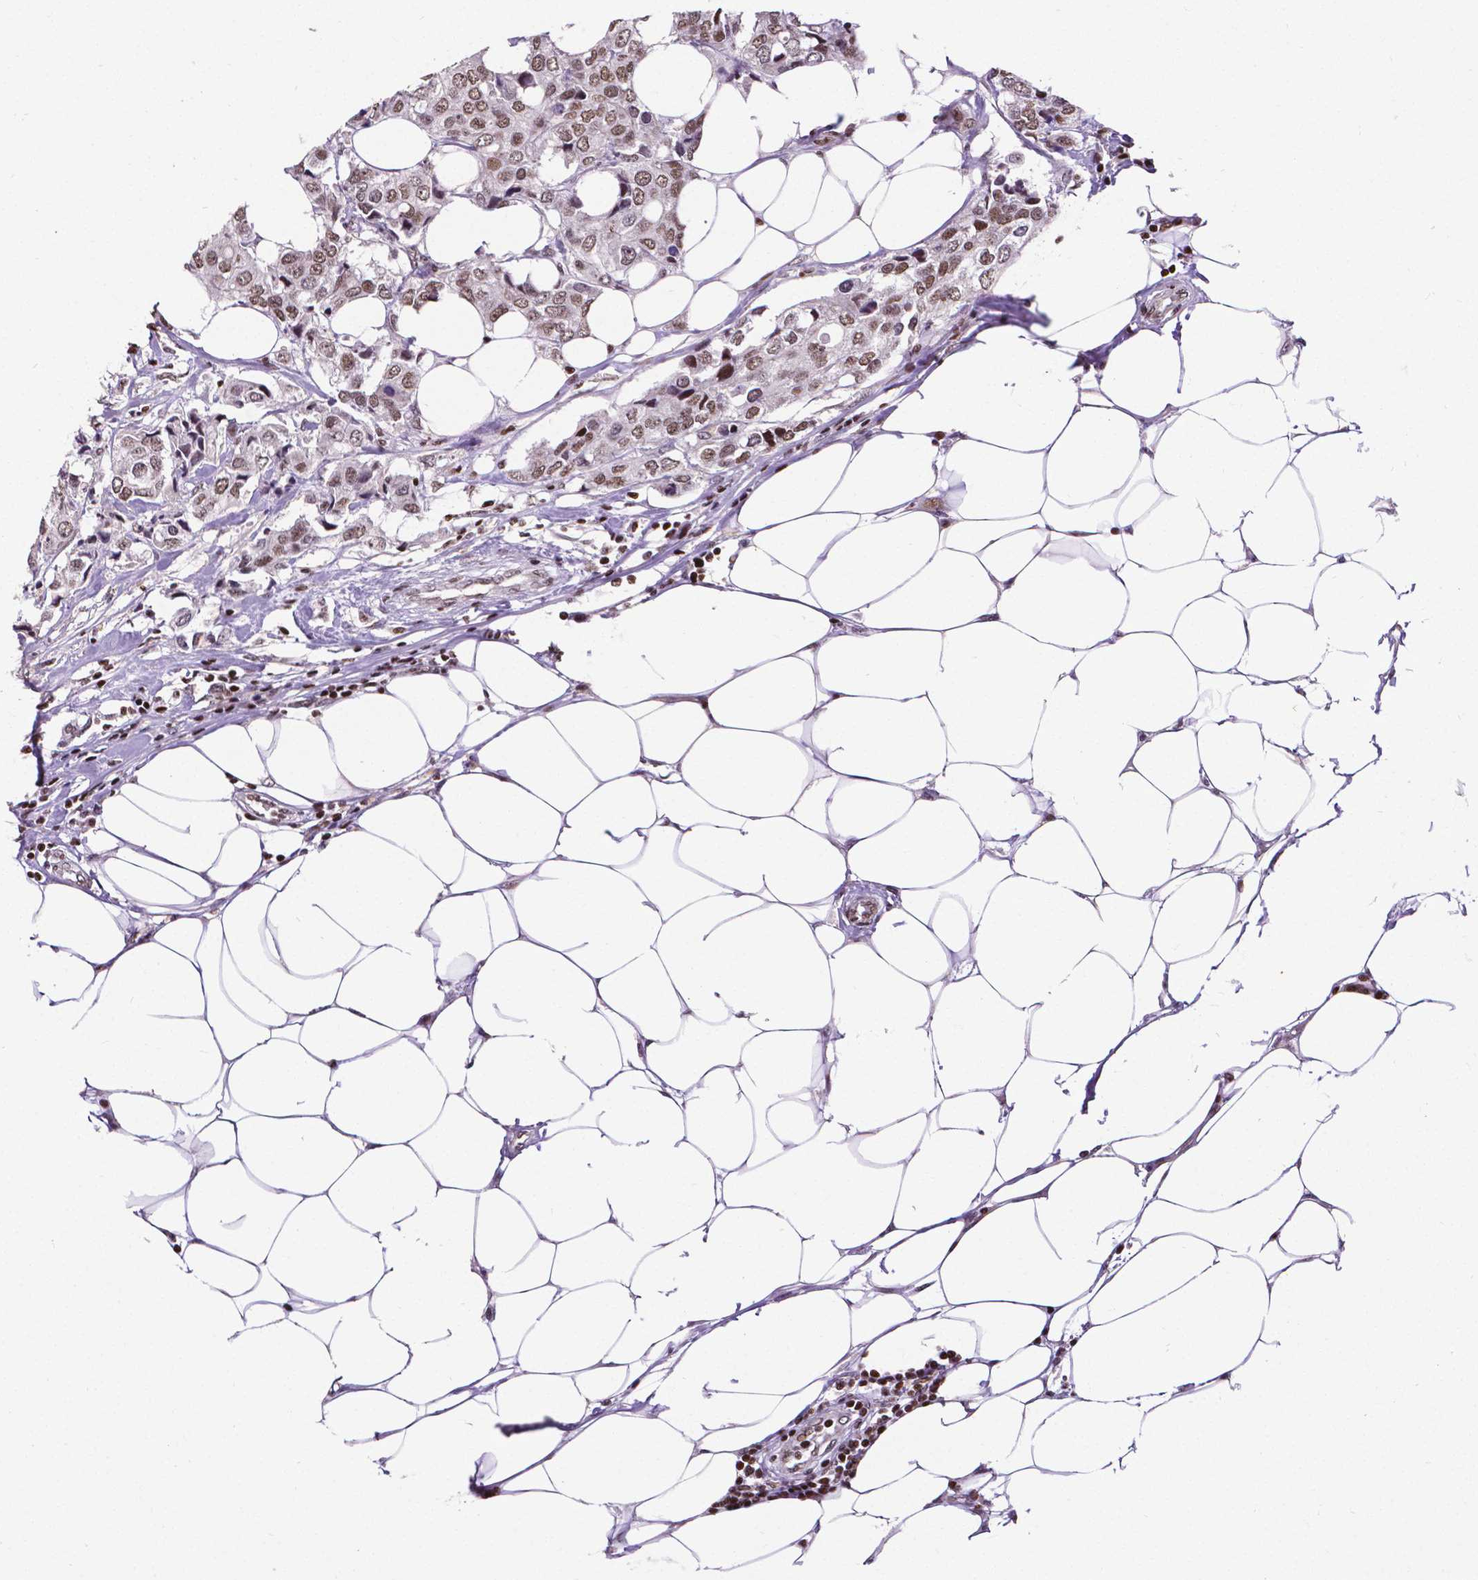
{"staining": {"intensity": "moderate", "quantity": ">75%", "location": "nuclear"}, "tissue": "breast cancer", "cell_type": "Tumor cells", "image_type": "cancer", "snomed": [{"axis": "morphology", "description": "Duct carcinoma"}, {"axis": "topography", "description": "Breast"}], "caption": "The histopathology image shows staining of breast cancer, revealing moderate nuclear protein staining (brown color) within tumor cells.", "gene": "CTCF", "patient": {"sex": "female", "age": 80}}